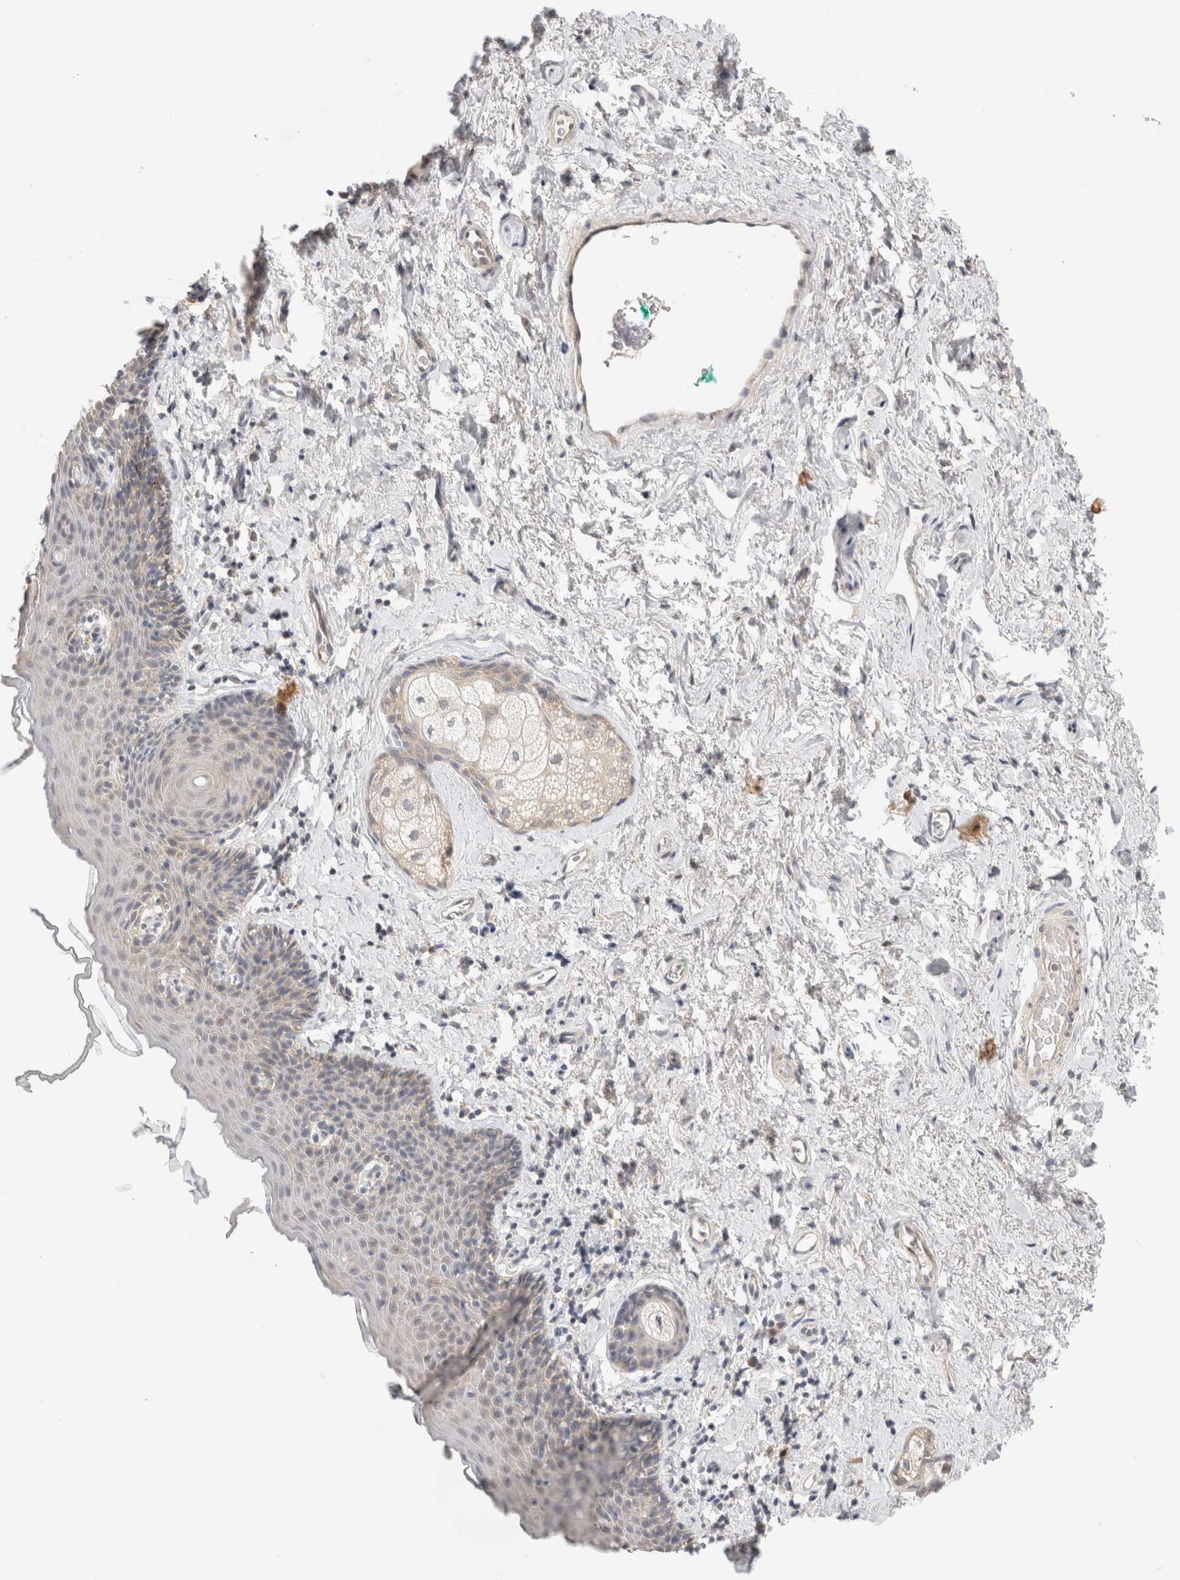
{"staining": {"intensity": "weak", "quantity": "<25%", "location": "cytoplasmic/membranous"}, "tissue": "skin", "cell_type": "Epidermal cells", "image_type": "normal", "snomed": [{"axis": "morphology", "description": "Normal tissue, NOS"}, {"axis": "topography", "description": "Vulva"}], "caption": "Micrograph shows no protein positivity in epidermal cells of normal skin. (Immunohistochemistry (ihc), brightfield microscopy, high magnification).", "gene": "CHRM4", "patient": {"sex": "female", "age": 66}}